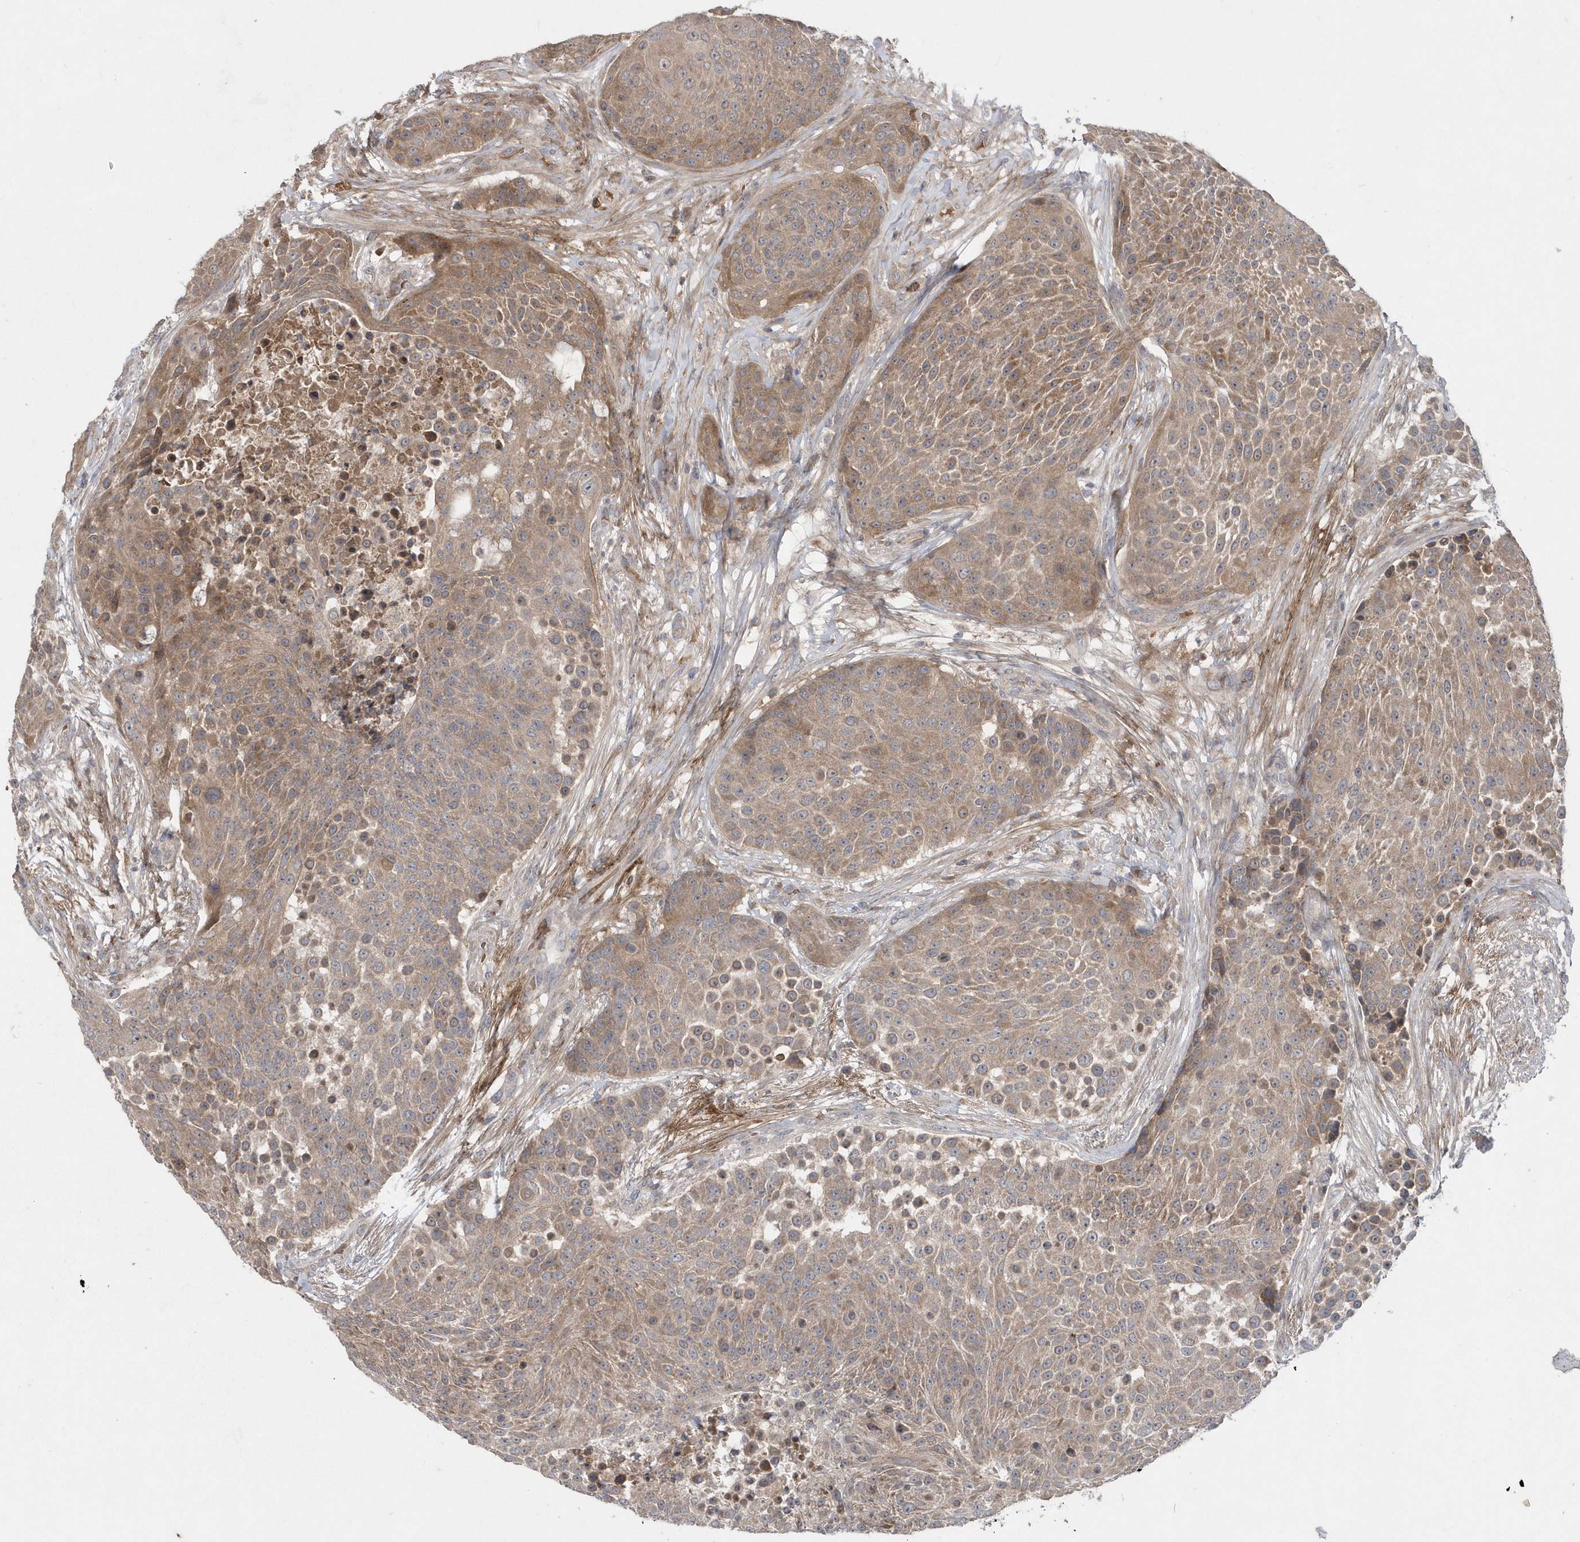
{"staining": {"intensity": "weak", "quantity": ">75%", "location": "cytoplasmic/membranous"}, "tissue": "urothelial cancer", "cell_type": "Tumor cells", "image_type": "cancer", "snomed": [{"axis": "morphology", "description": "Urothelial carcinoma, High grade"}, {"axis": "topography", "description": "Urinary bladder"}], "caption": "Approximately >75% of tumor cells in human urothelial cancer show weak cytoplasmic/membranous protein positivity as visualized by brown immunohistochemical staining.", "gene": "HMGCS1", "patient": {"sex": "female", "age": 63}}